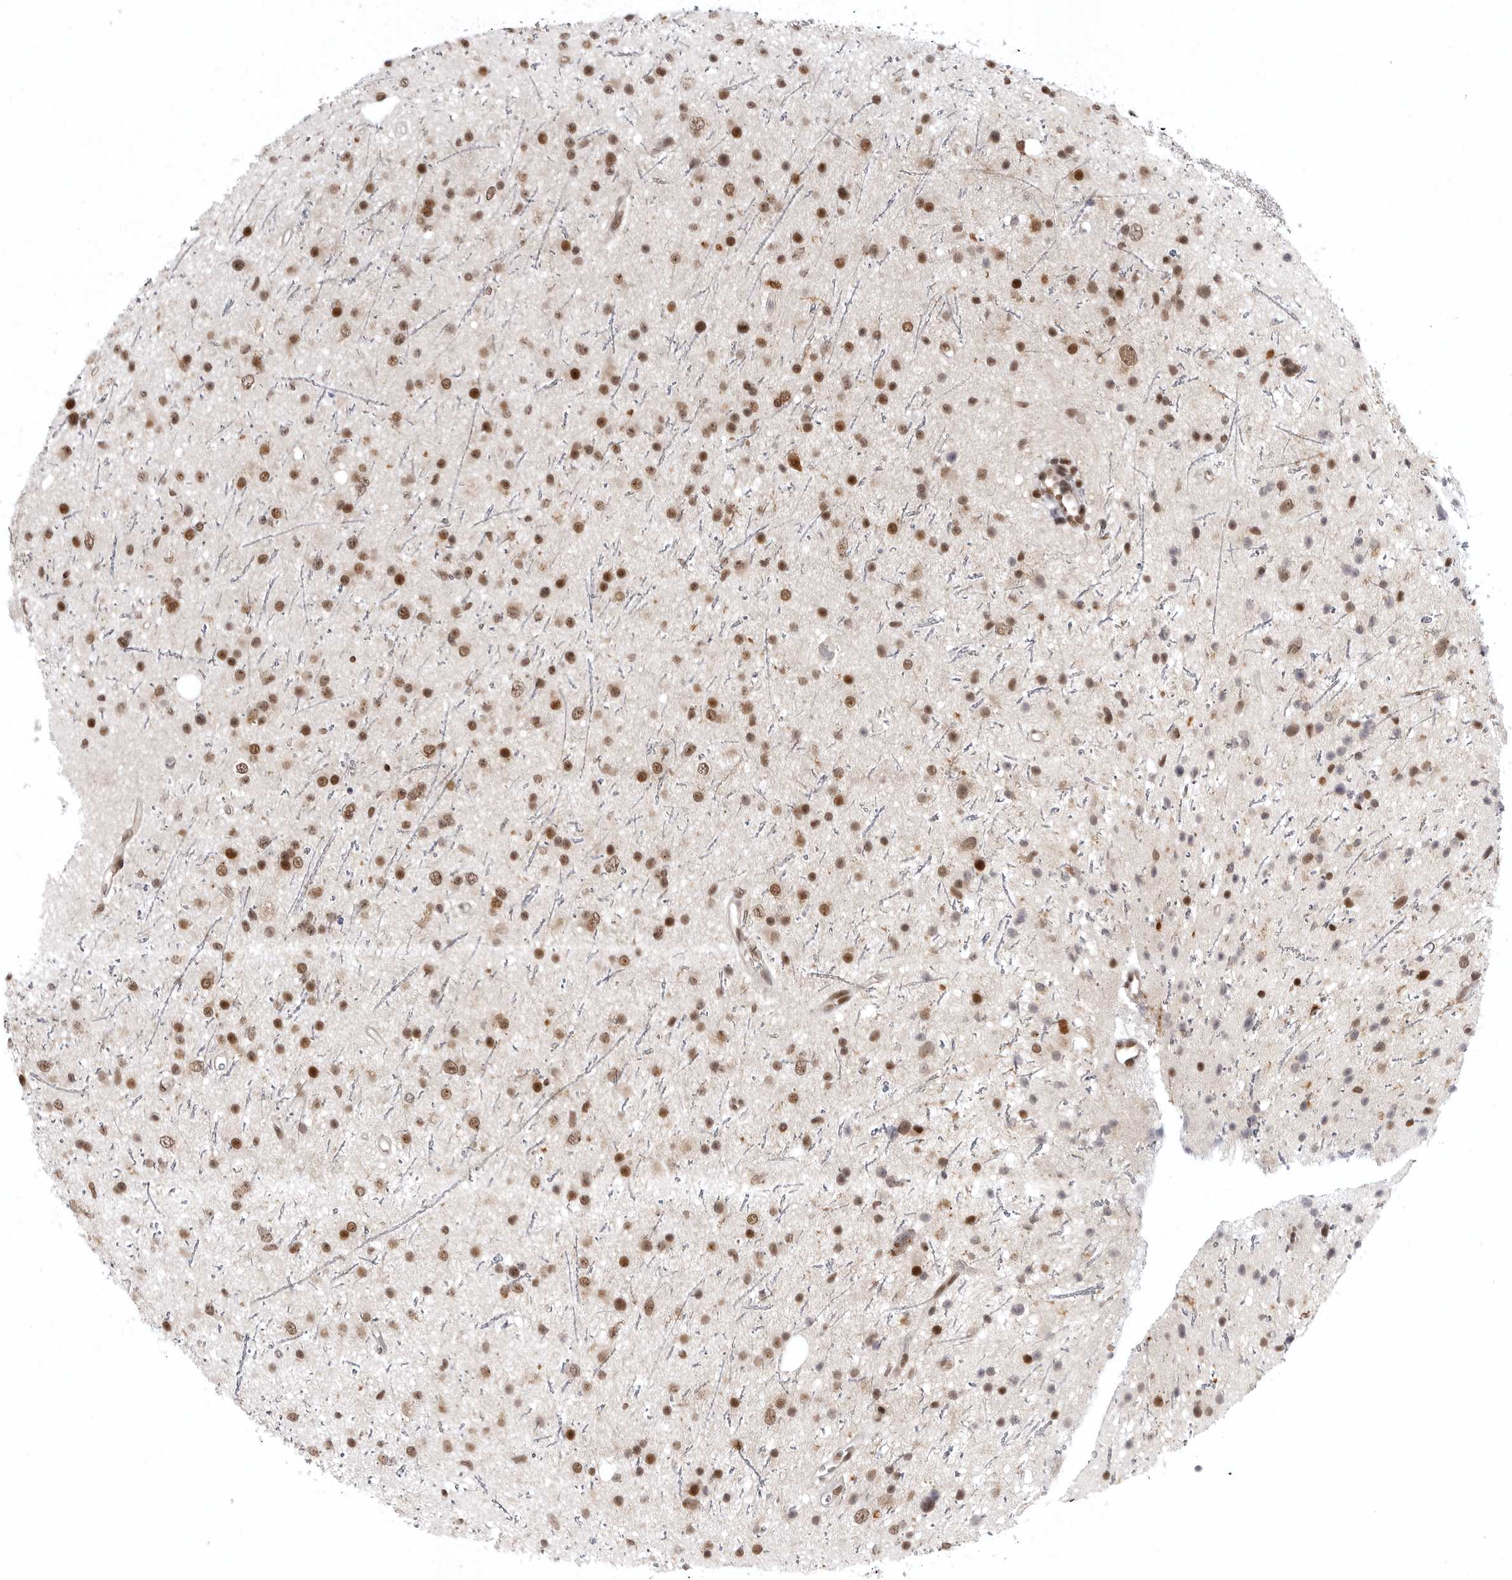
{"staining": {"intensity": "moderate", "quantity": ">75%", "location": "nuclear"}, "tissue": "glioma", "cell_type": "Tumor cells", "image_type": "cancer", "snomed": [{"axis": "morphology", "description": "Glioma, malignant, Low grade"}, {"axis": "topography", "description": "Cerebral cortex"}], "caption": "A histopathology image of human glioma stained for a protein shows moderate nuclear brown staining in tumor cells.", "gene": "PRDM10", "patient": {"sex": "female", "age": 39}}